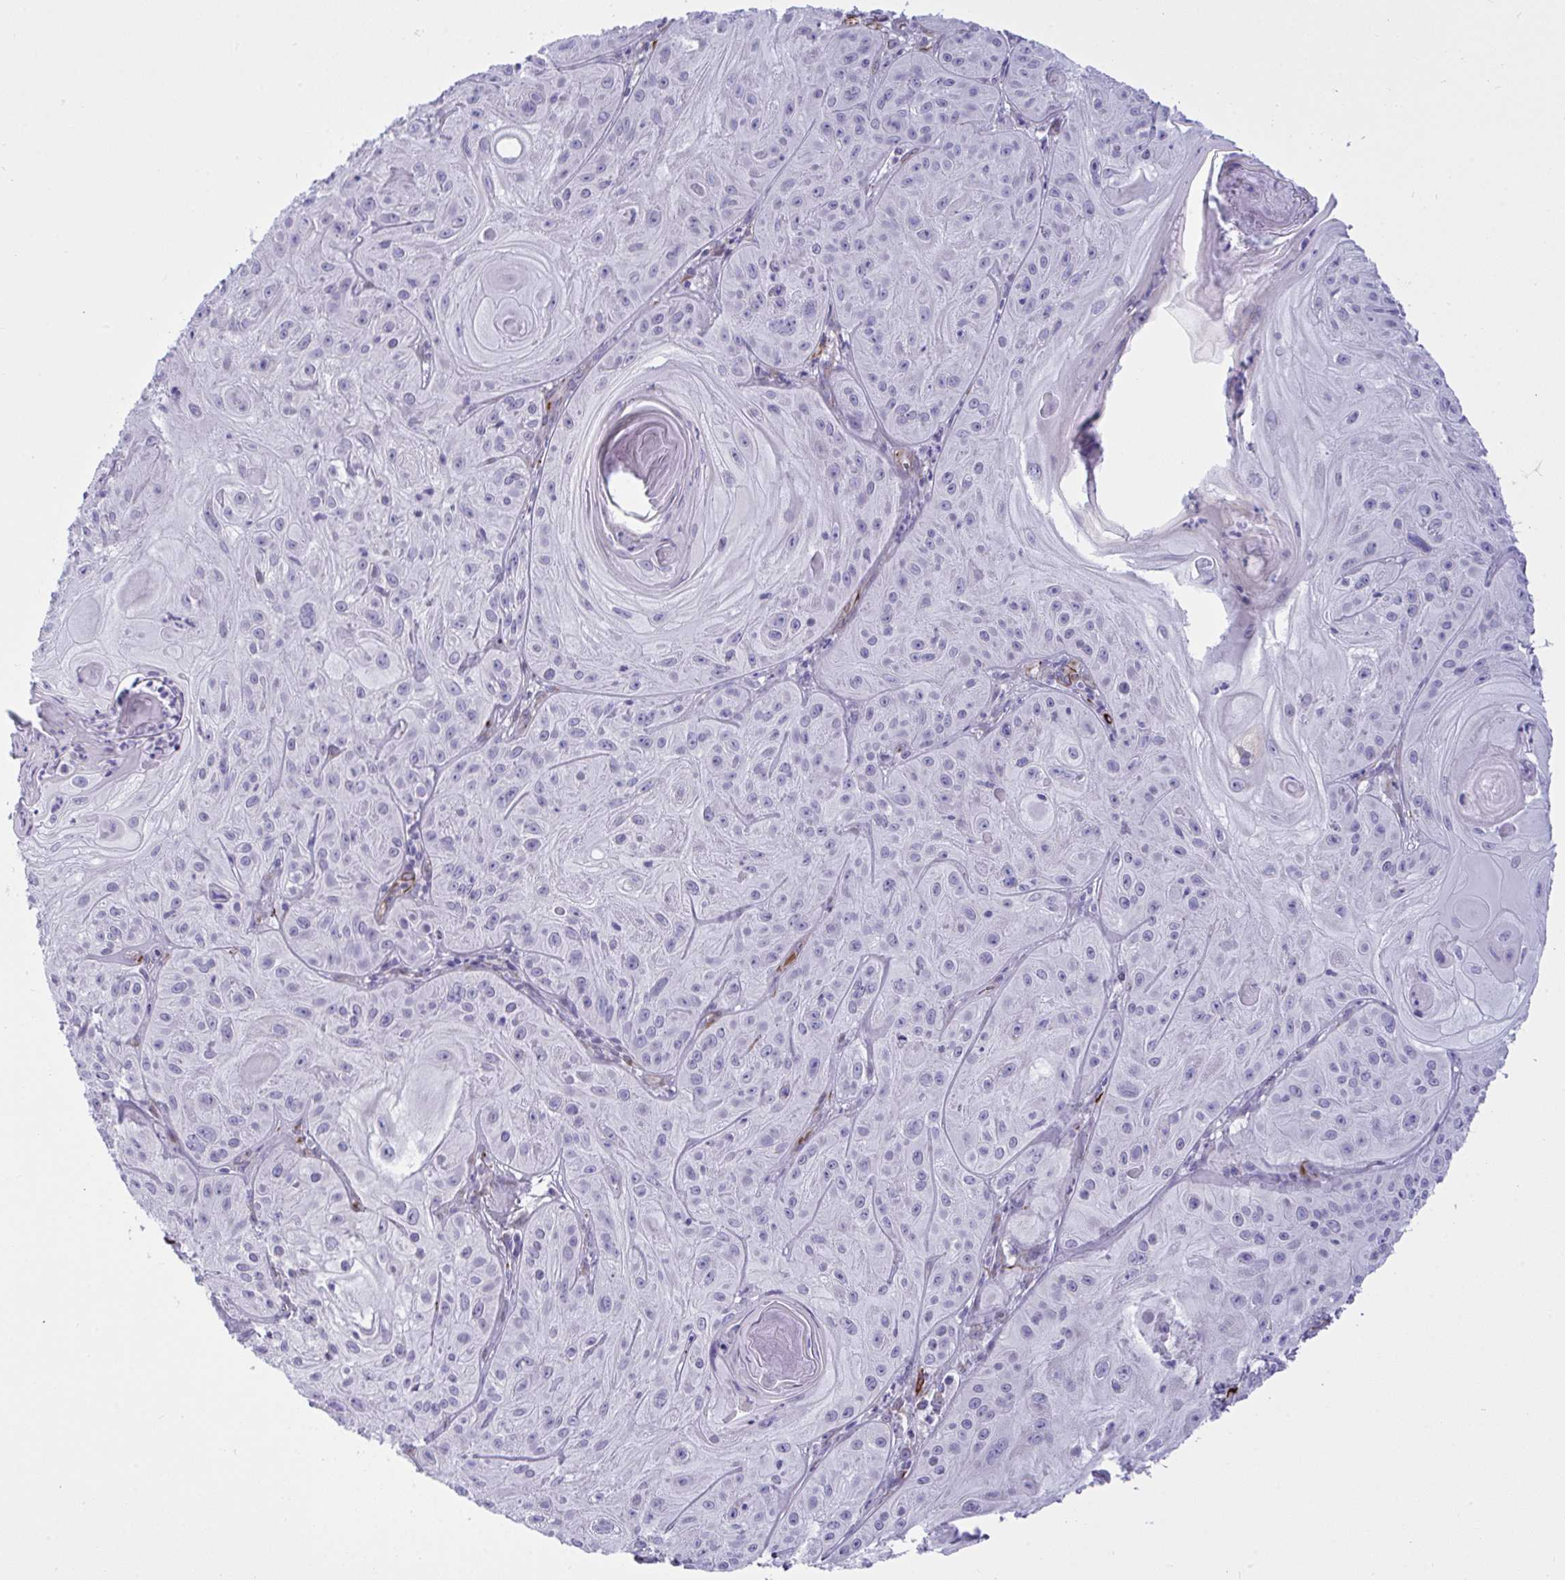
{"staining": {"intensity": "negative", "quantity": "none", "location": "none"}, "tissue": "skin cancer", "cell_type": "Tumor cells", "image_type": "cancer", "snomed": [{"axis": "morphology", "description": "Squamous cell carcinoma, NOS"}, {"axis": "topography", "description": "Skin"}], "caption": "Human skin cancer (squamous cell carcinoma) stained for a protein using immunohistochemistry (IHC) reveals no staining in tumor cells.", "gene": "SLC35B1", "patient": {"sex": "male", "age": 85}}